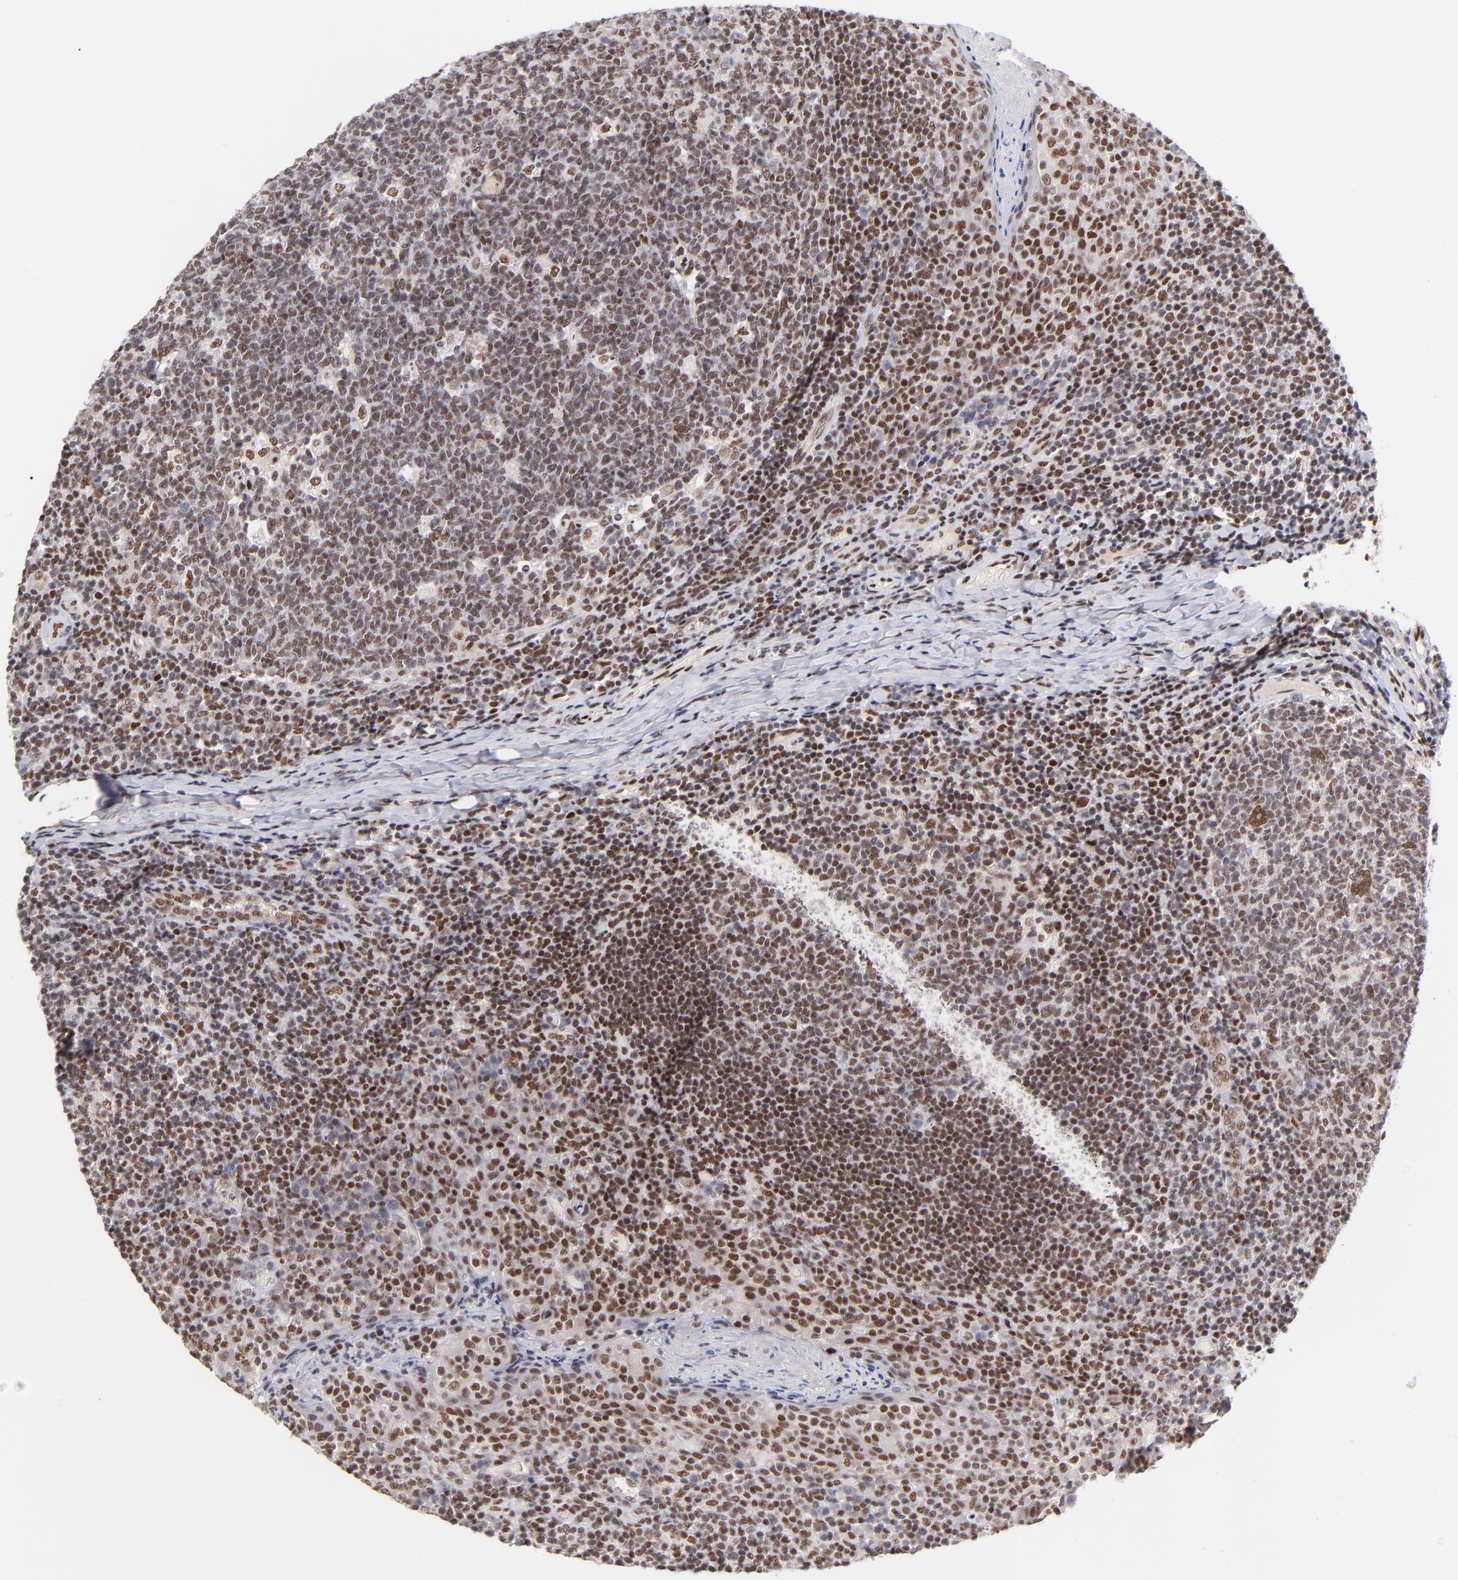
{"staining": {"intensity": "moderate", "quantity": ">75%", "location": "nuclear"}, "tissue": "tonsil", "cell_type": "Germinal center cells", "image_type": "normal", "snomed": [{"axis": "morphology", "description": "Normal tissue, NOS"}, {"axis": "topography", "description": "Tonsil"}], "caption": "Immunohistochemical staining of unremarkable tonsil displays medium levels of moderate nuclear staining in approximately >75% of germinal center cells.", "gene": "MIDEAS", "patient": {"sex": "male", "age": 17}}